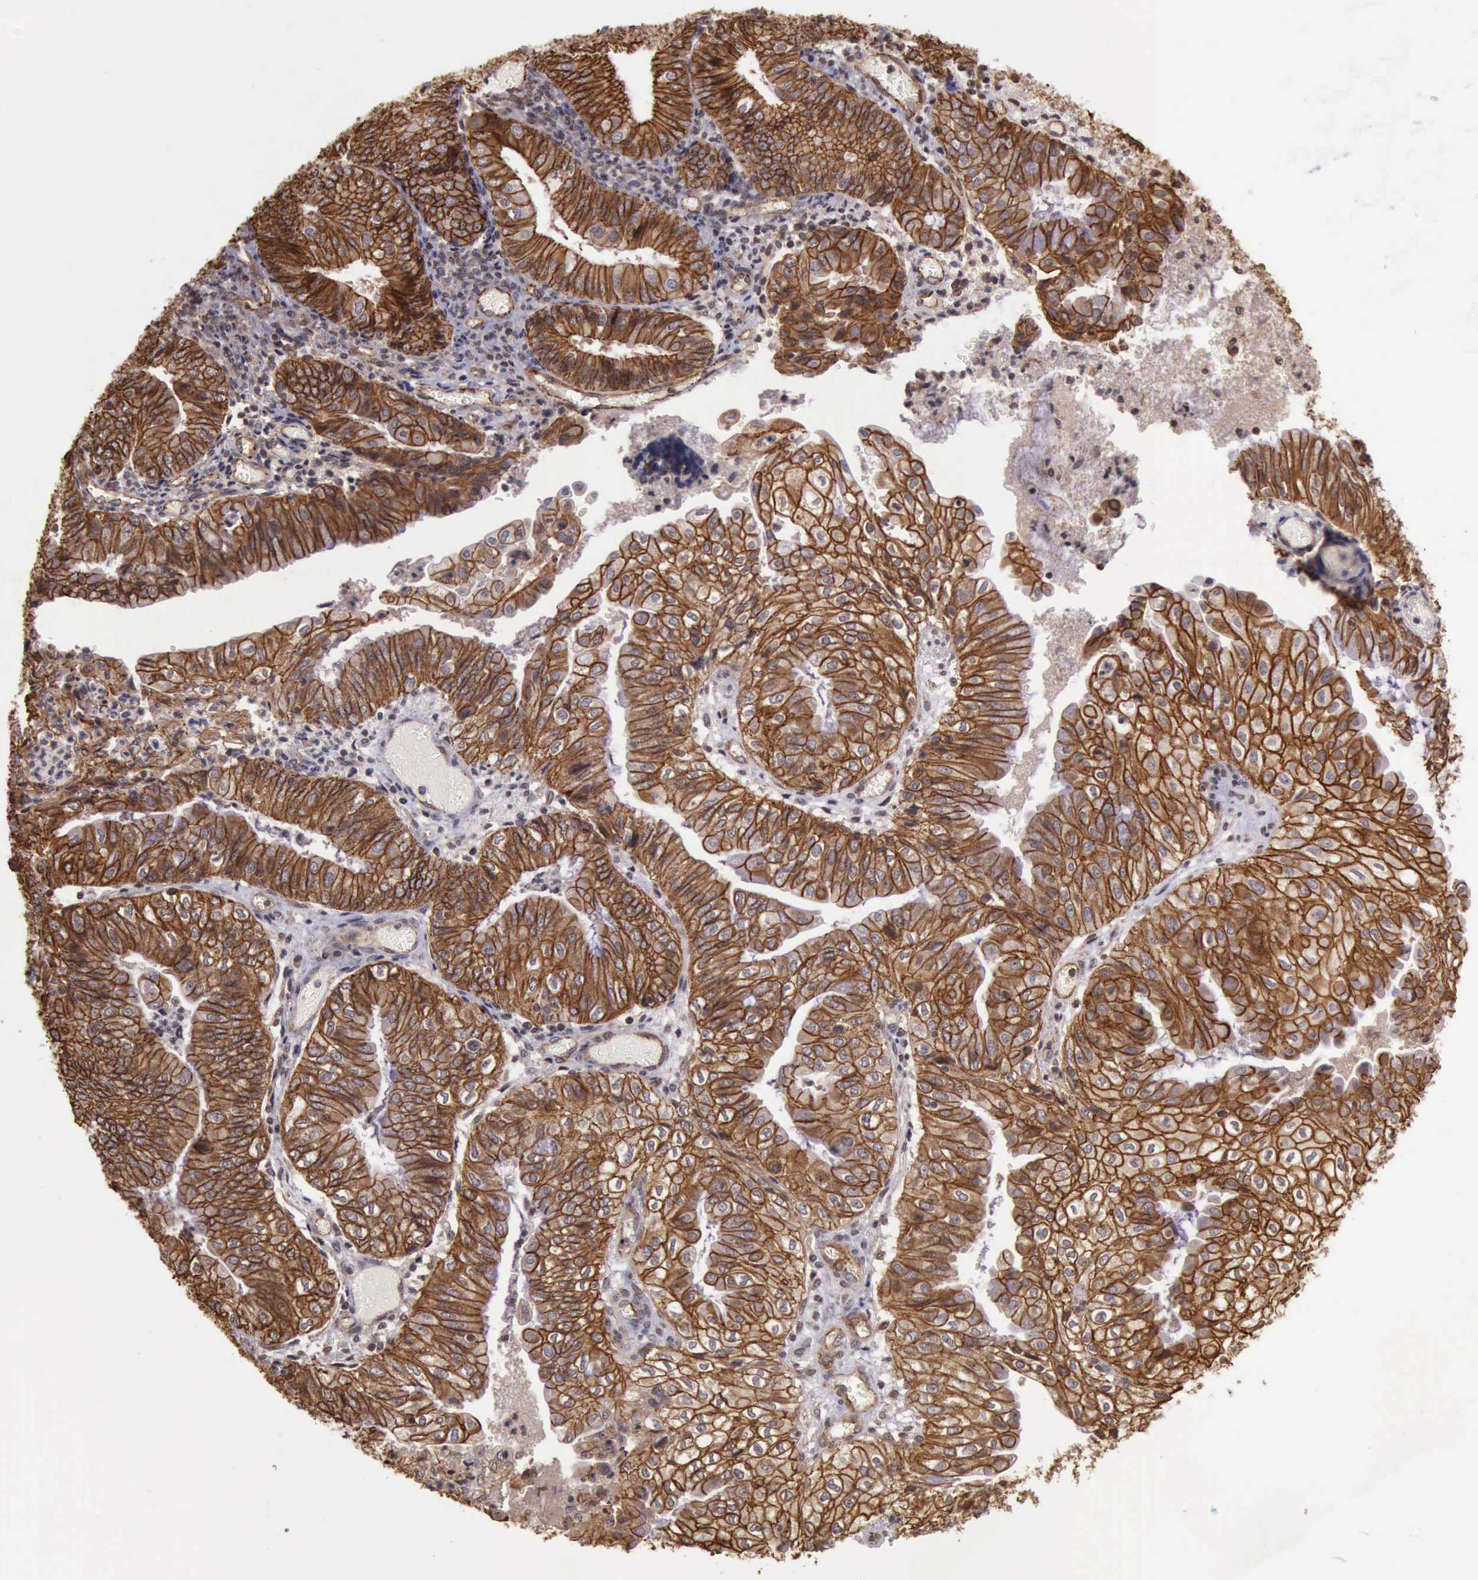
{"staining": {"intensity": "strong", "quantity": ">75%", "location": "cytoplasmic/membranous"}, "tissue": "endometrial cancer", "cell_type": "Tumor cells", "image_type": "cancer", "snomed": [{"axis": "morphology", "description": "Adenocarcinoma, NOS"}, {"axis": "topography", "description": "Endometrium"}], "caption": "Endometrial adenocarcinoma was stained to show a protein in brown. There is high levels of strong cytoplasmic/membranous positivity in about >75% of tumor cells.", "gene": "CTNNB1", "patient": {"sex": "female", "age": 55}}